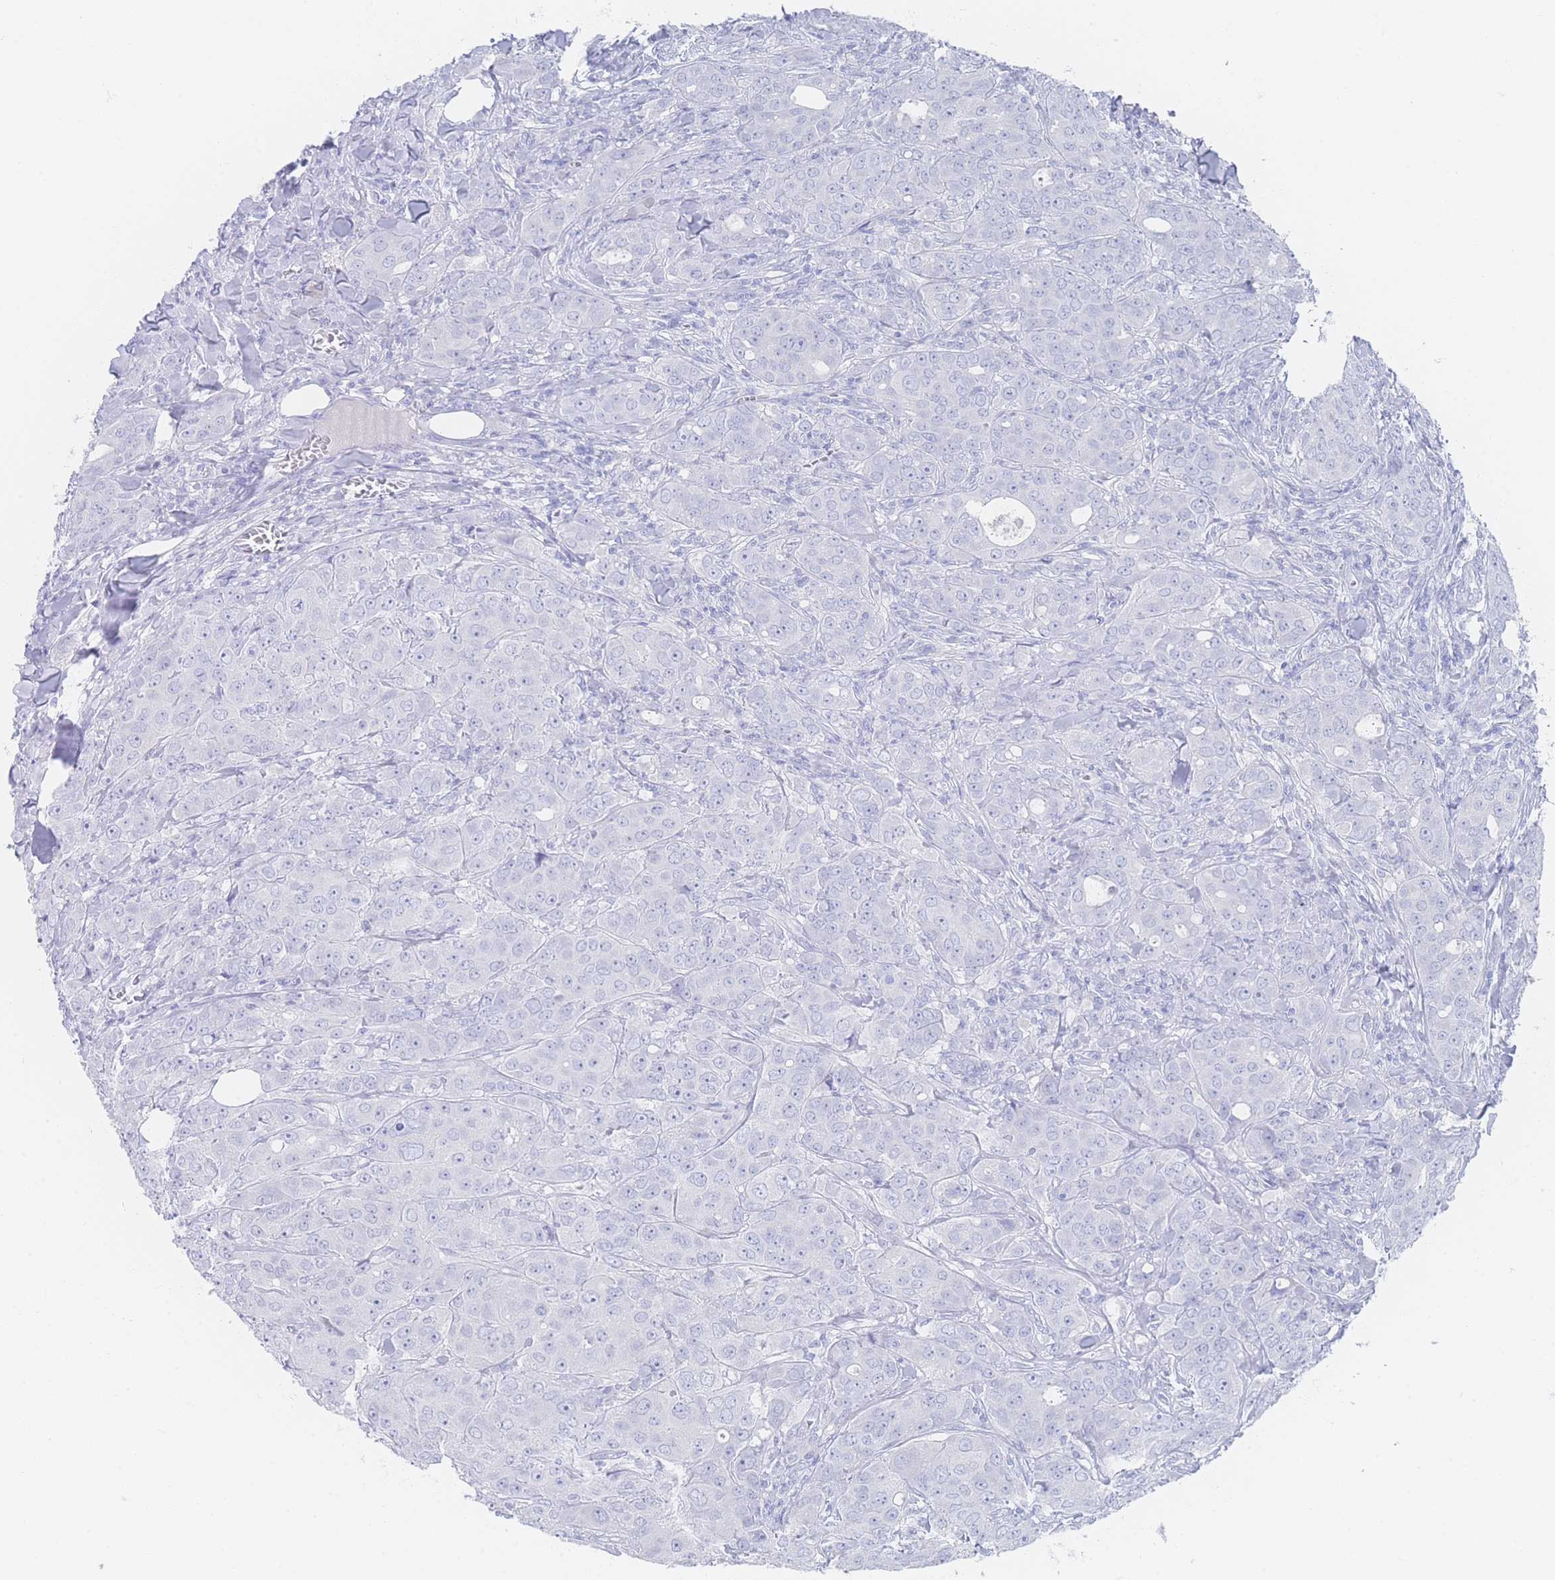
{"staining": {"intensity": "negative", "quantity": "none", "location": "none"}, "tissue": "breast cancer", "cell_type": "Tumor cells", "image_type": "cancer", "snomed": [{"axis": "morphology", "description": "Duct carcinoma"}, {"axis": "topography", "description": "Breast"}], "caption": "This is a photomicrograph of IHC staining of breast infiltrating ductal carcinoma, which shows no positivity in tumor cells.", "gene": "LRRC37A", "patient": {"sex": "female", "age": 43}}